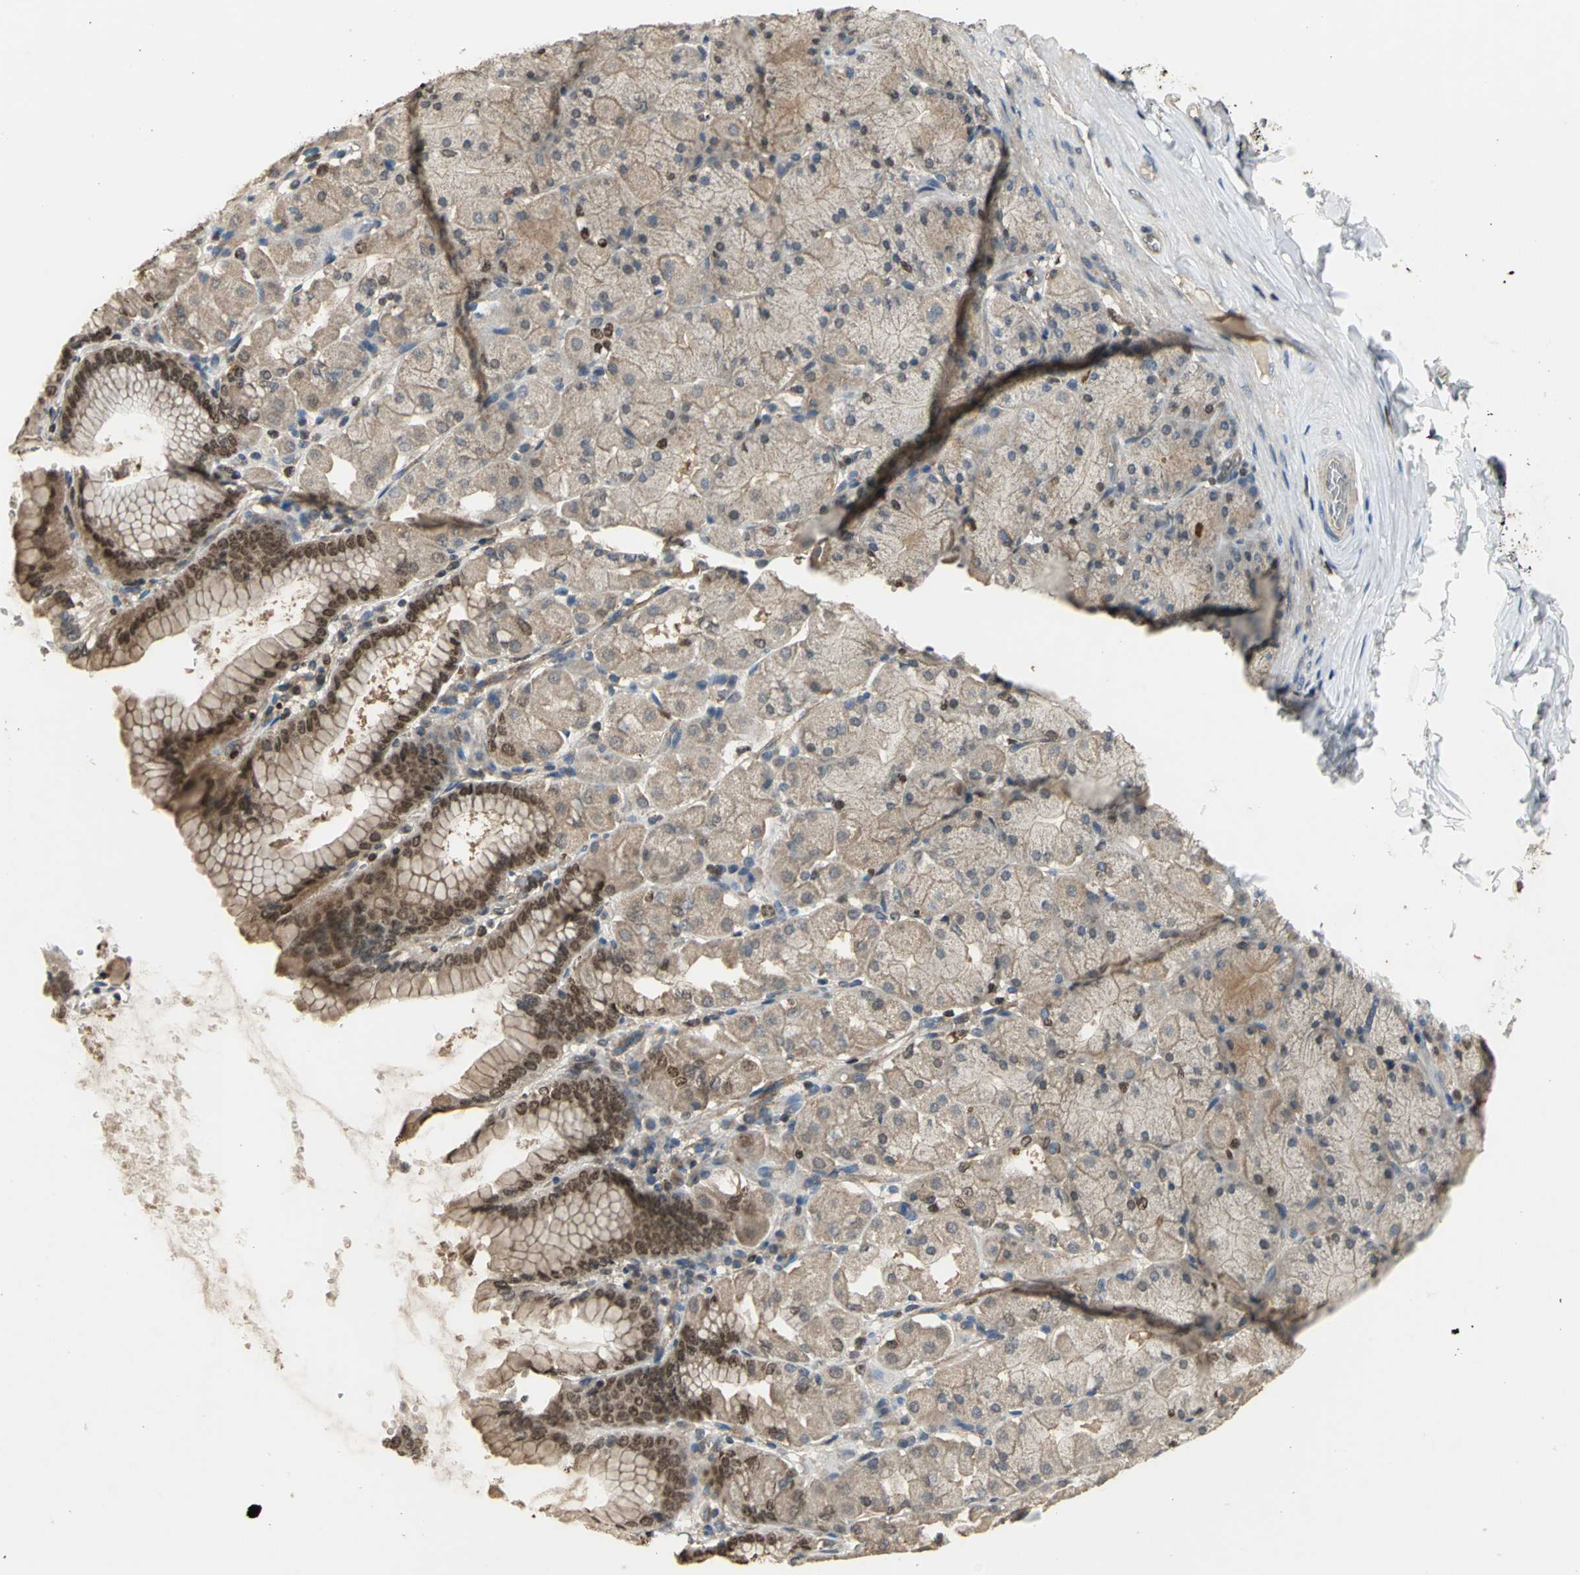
{"staining": {"intensity": "moderate", "quantity": ">75%", "location": "cytoplasmic/membranous,nuclear"}, "tissue": "stomach", "cell_type": "Glandular cells", "image_type": "normal", "snomed": [{"axis": "morphology", "description": "Normal tissue, NOS"}, {"axis": "topography", "description": "Stomach, upper"}], "caption": "This histopathology image demonstrates immunohistochemistry (IHC) staining of normal human stomach, with medium moderate cytoplasmic/membranous,nuclear expression in about >75% of glandular cells.", "gene": "AHR", "patient": {"sex": "female", "age": 56}}